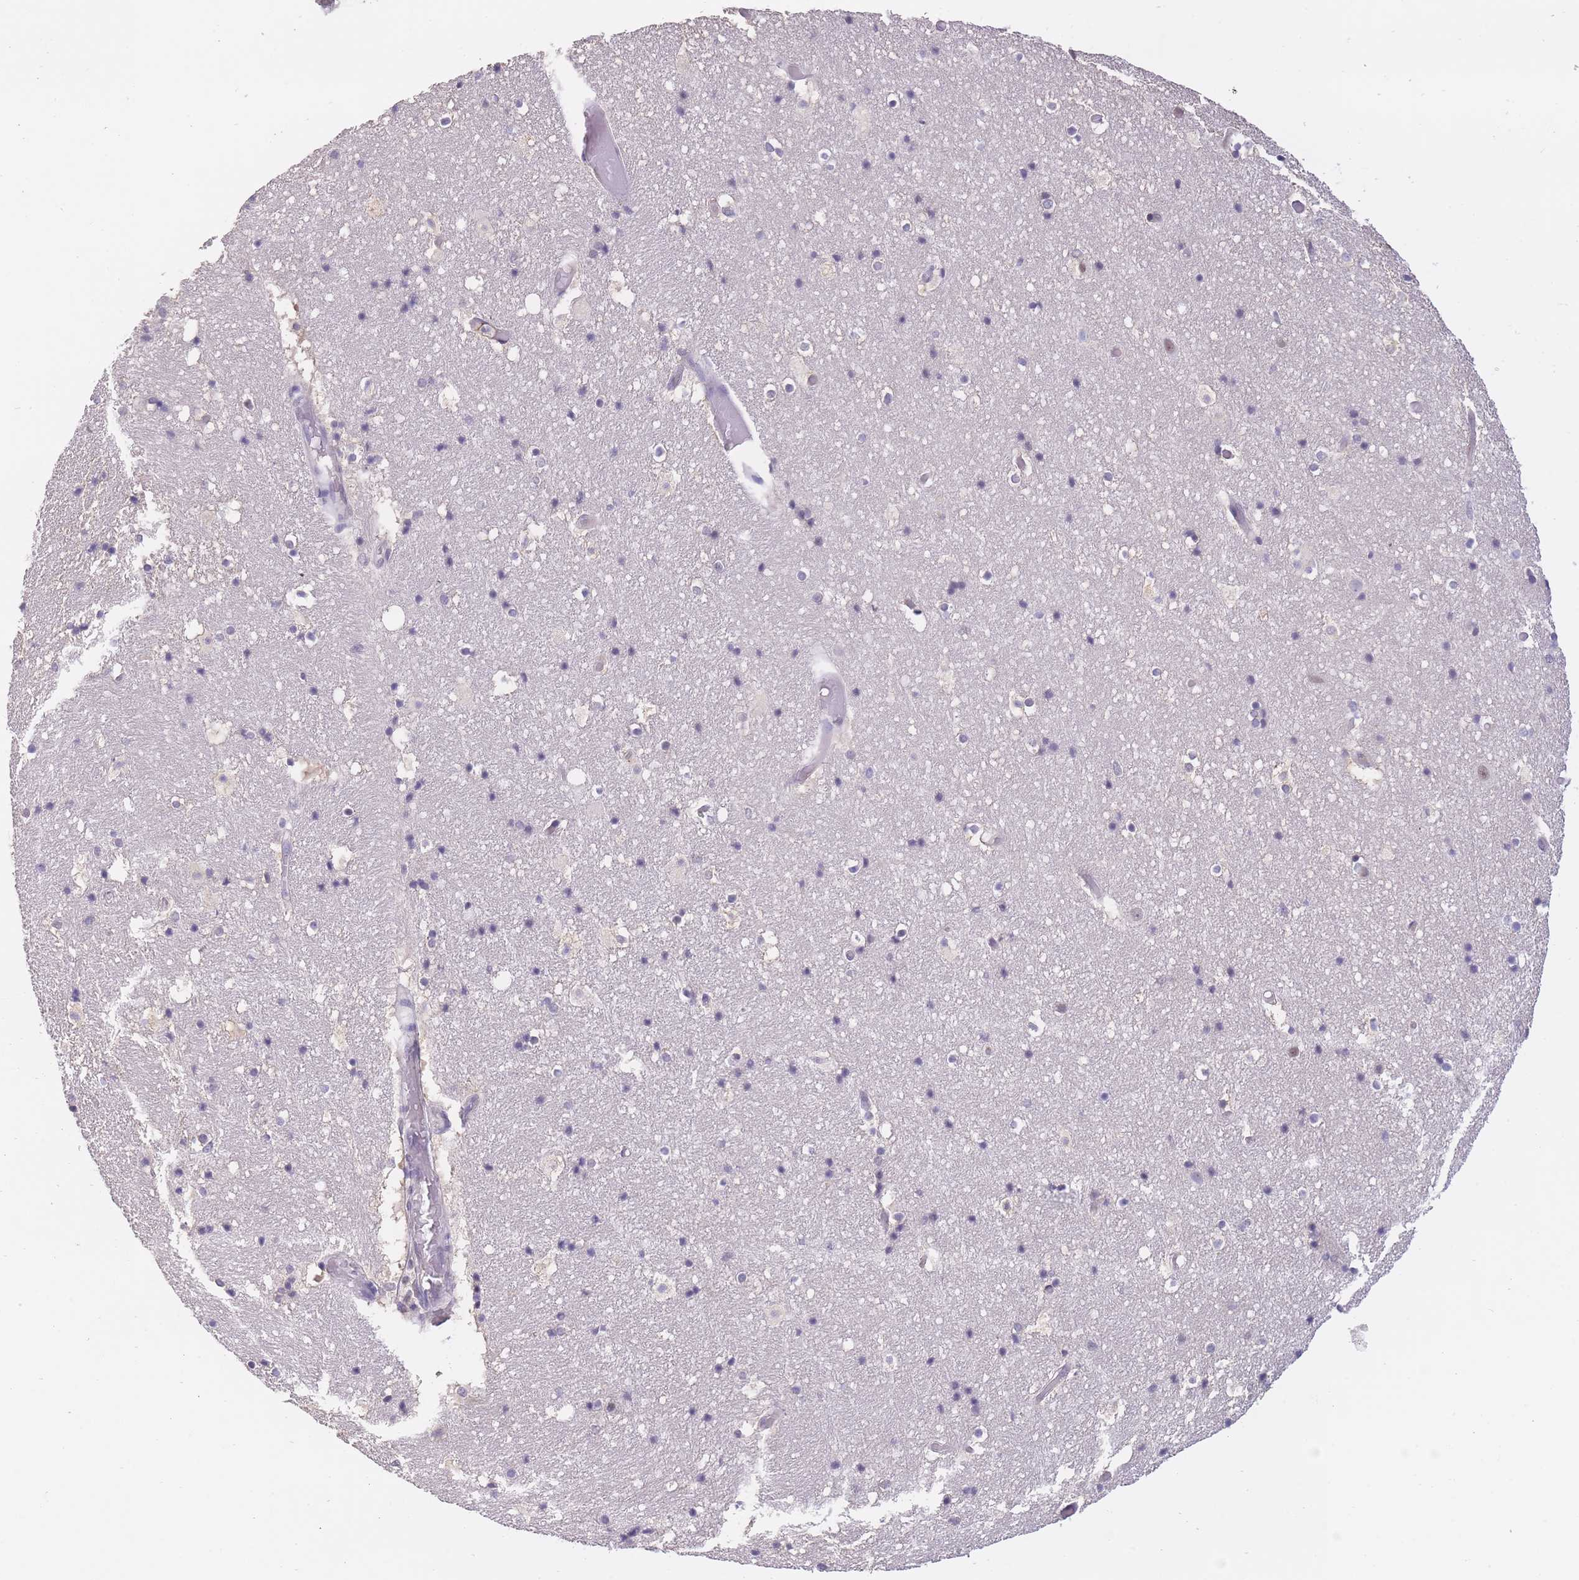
{"staining": {"intensity": "negative", "quantity": "none", "location": "none"}, "tissue": "hippocampus", "cell_type": "Glial cells", "image_type": "normal", "snomed": [{"axis": "morphology", "description": "Normal tissue, NOS"}, {"axis": "topography", "description": "Hippocampus"}], "caption": "Immunohistochemistry (IHC) histopathology image of unremarkable hippocampus: human hippocampus stained with DAB reveals no significant protein expression in glial cells.", "gene": "GOLGA6L1", "patient": {"sex": "female", "age": 52}}